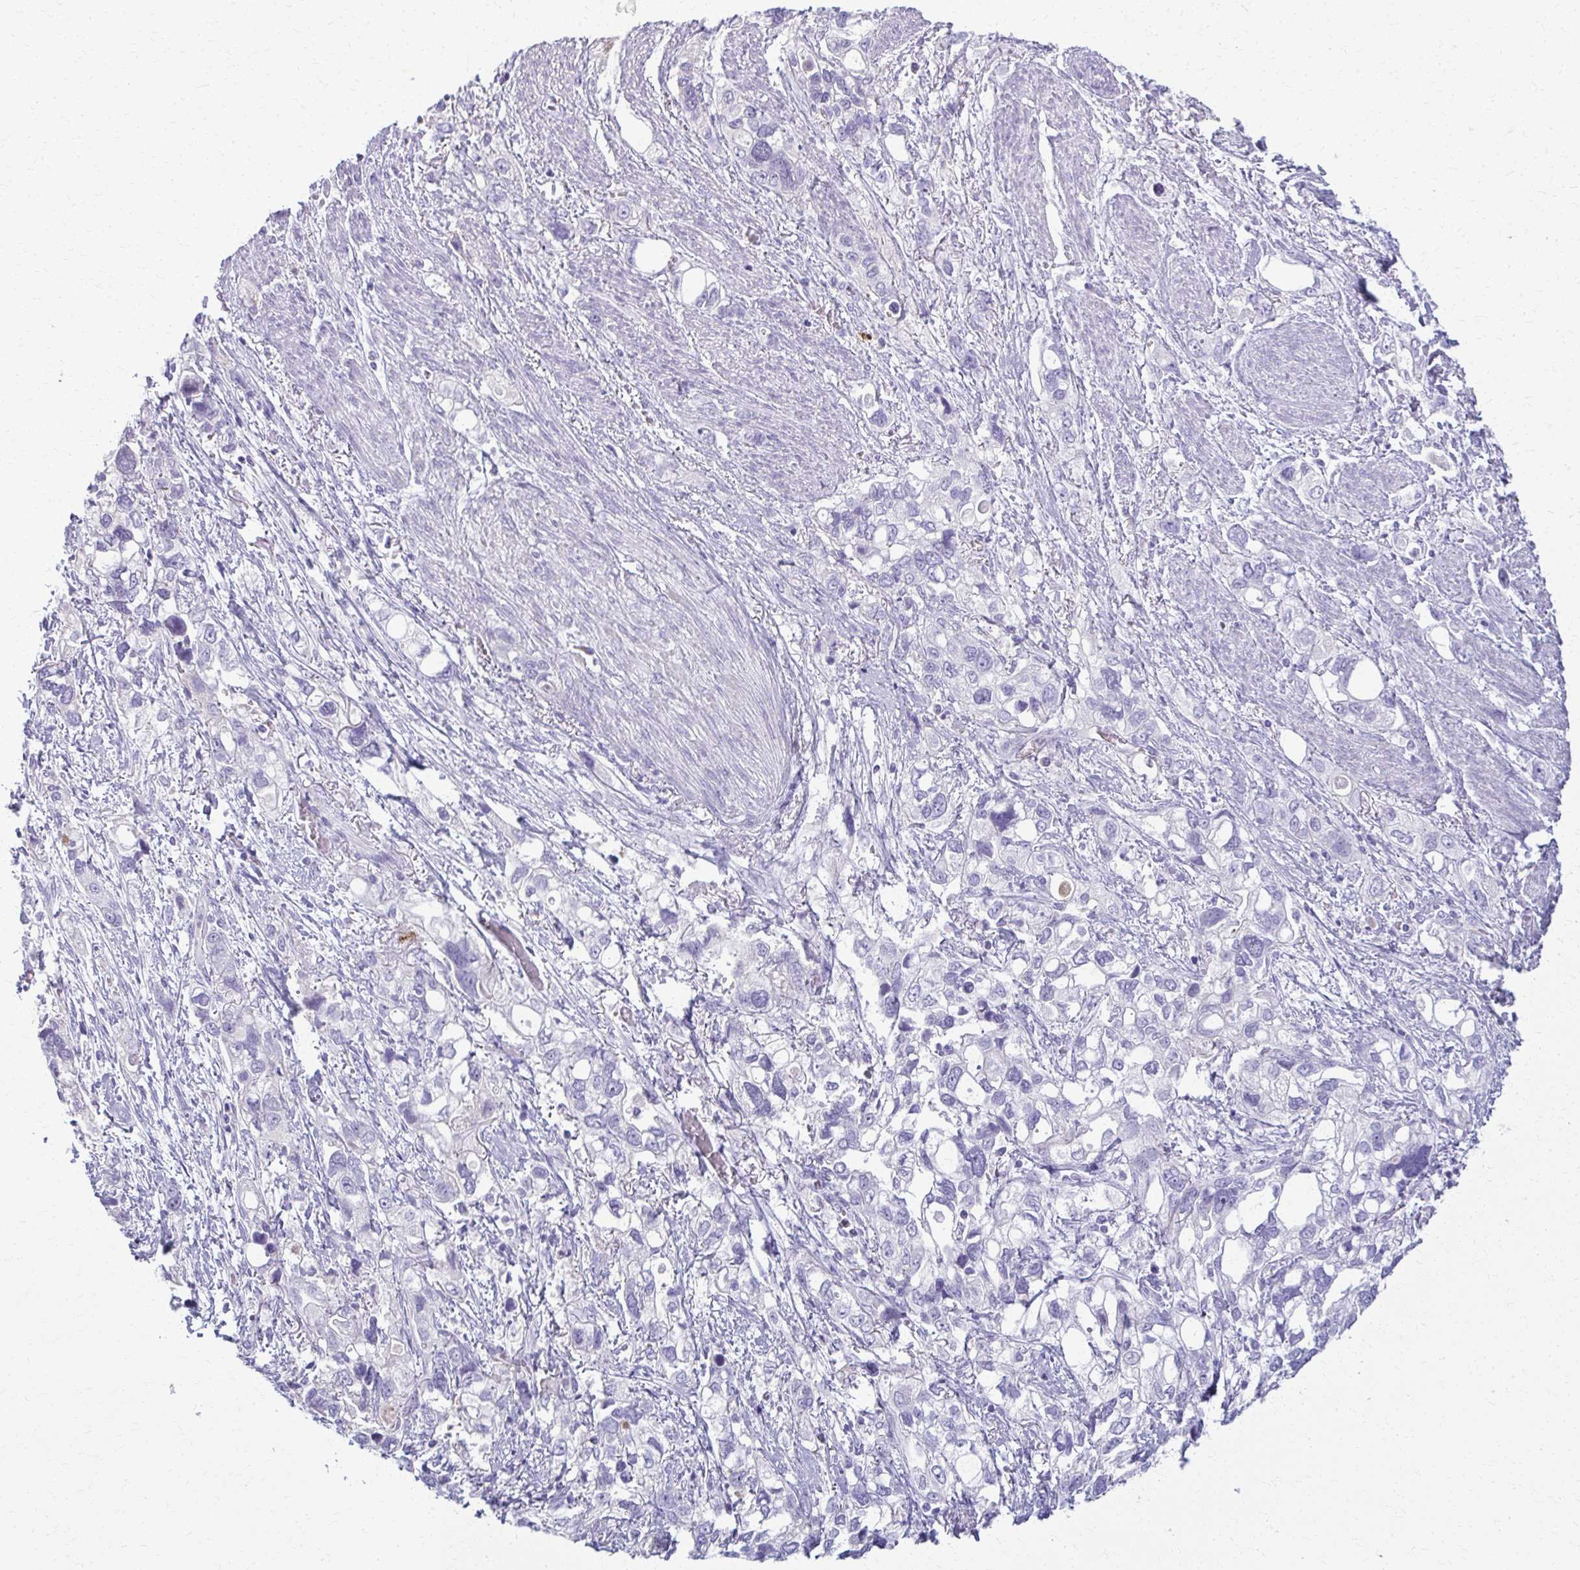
{"staining": {"intensity": "negative", "quantity": "none", "location": "none"}, "tissue": "stomach cancer", "cell_type": "Tumor cells", "image_type": "cancer", "snomed": [{"axis": "morphology", "description": "Adenocarcinoma, NOS"}, {"axis": "topography", "description": "Stomach, upper"}], "caption": "Stomach cancer stained for a protein using IHC demonstrates no positivity tumor cells.", "gene": "OR4M1", "patient": {"sex": "female", "age": 81}}